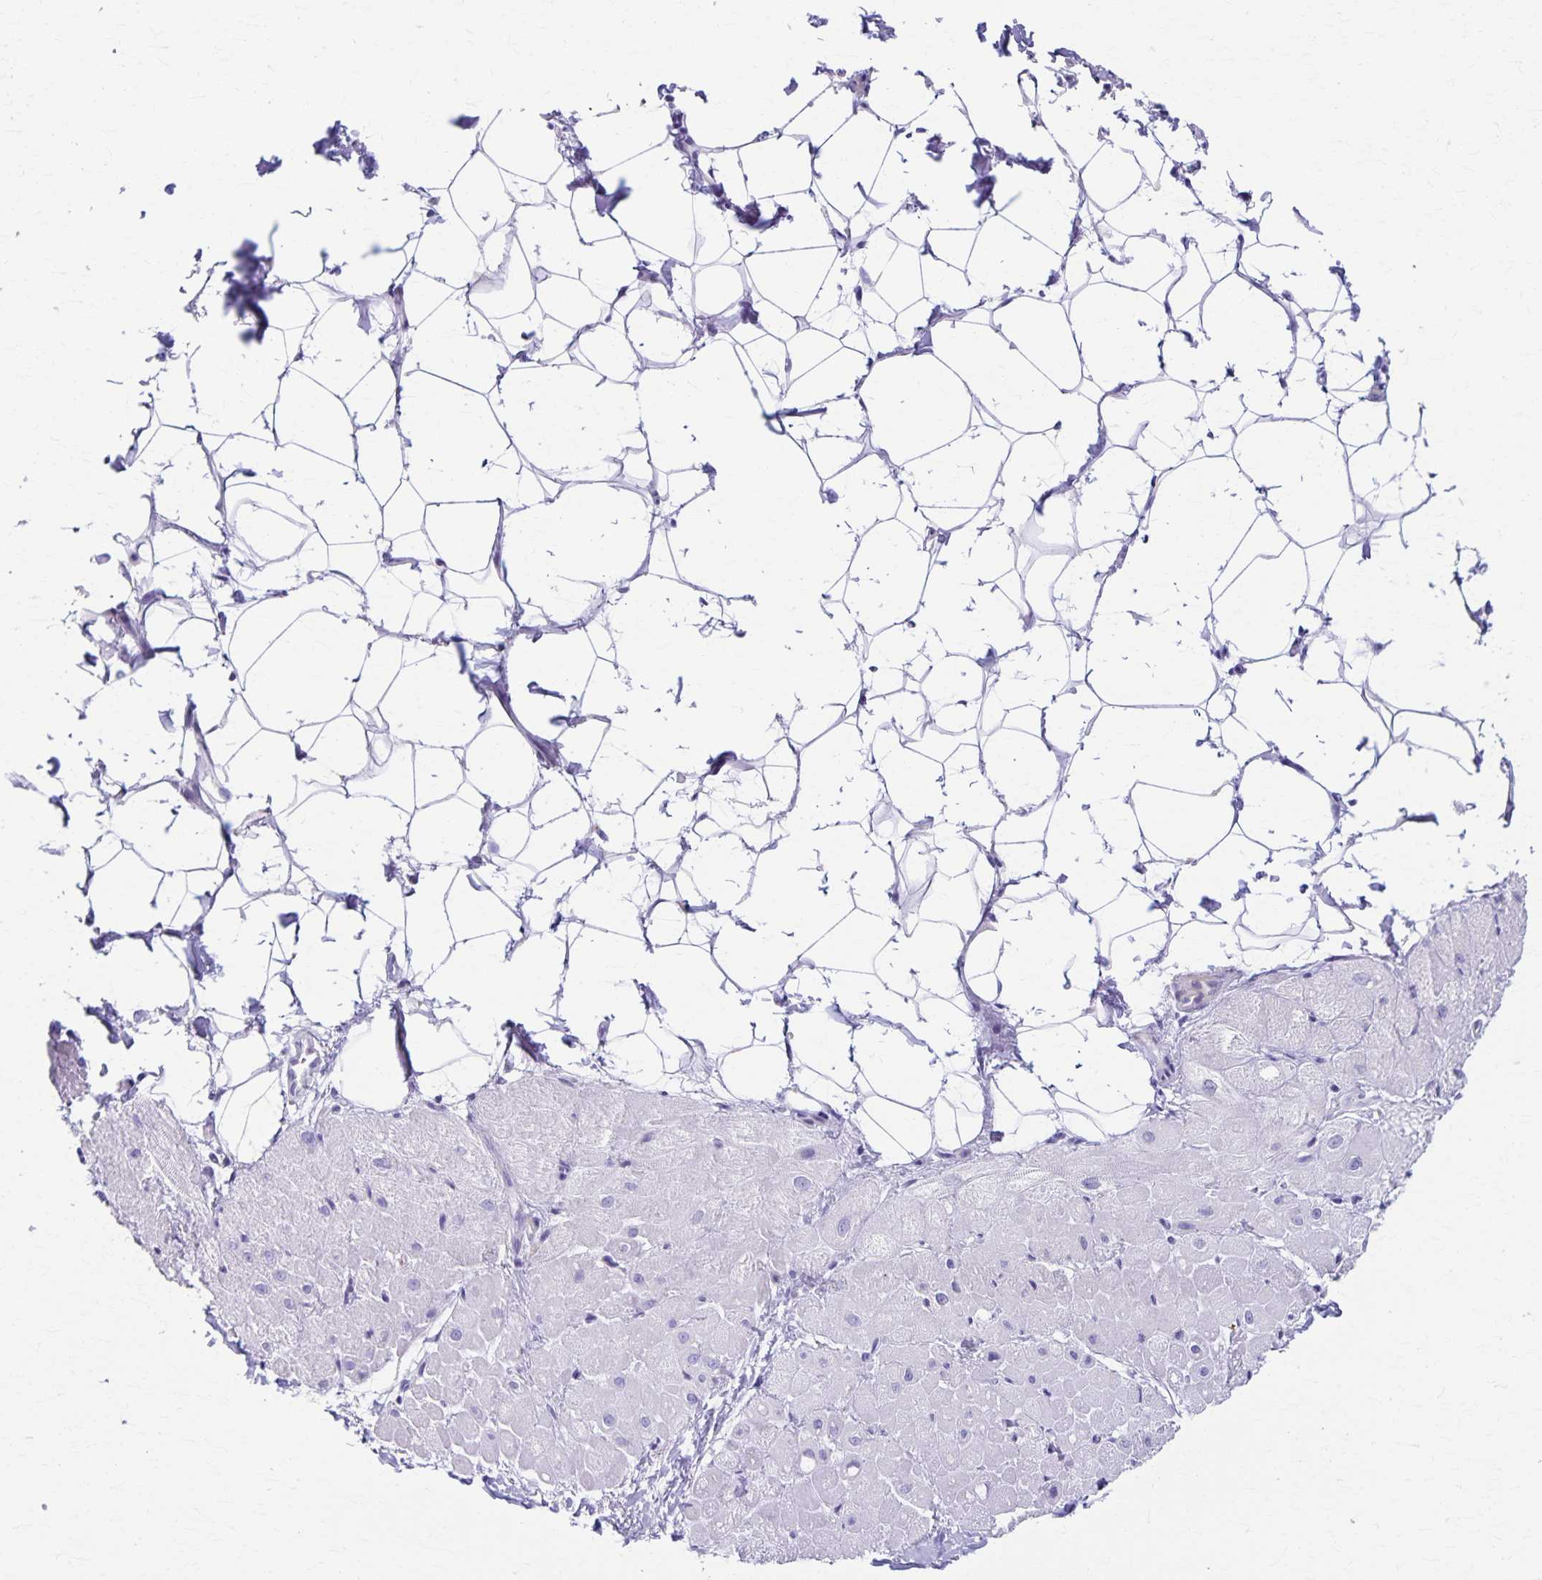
{"staining": {"intensity": "negative", "quantity": "none", "location": "none"}, "tissue": "heart muscle", "cell_type": "Cardiomyocytes", "image_type": "normal", "snomed": [{"axis": "morphology", "description": "Normal tissue, NOS"}, {"axis": "topography", "description": "Heart"}], "caption": "Heart muscle stained for a protein using IHC demonstrates no expression cardiomyocytes.", "gene": "DEFA5", "patient": {"sex": "male", "age": 62}}